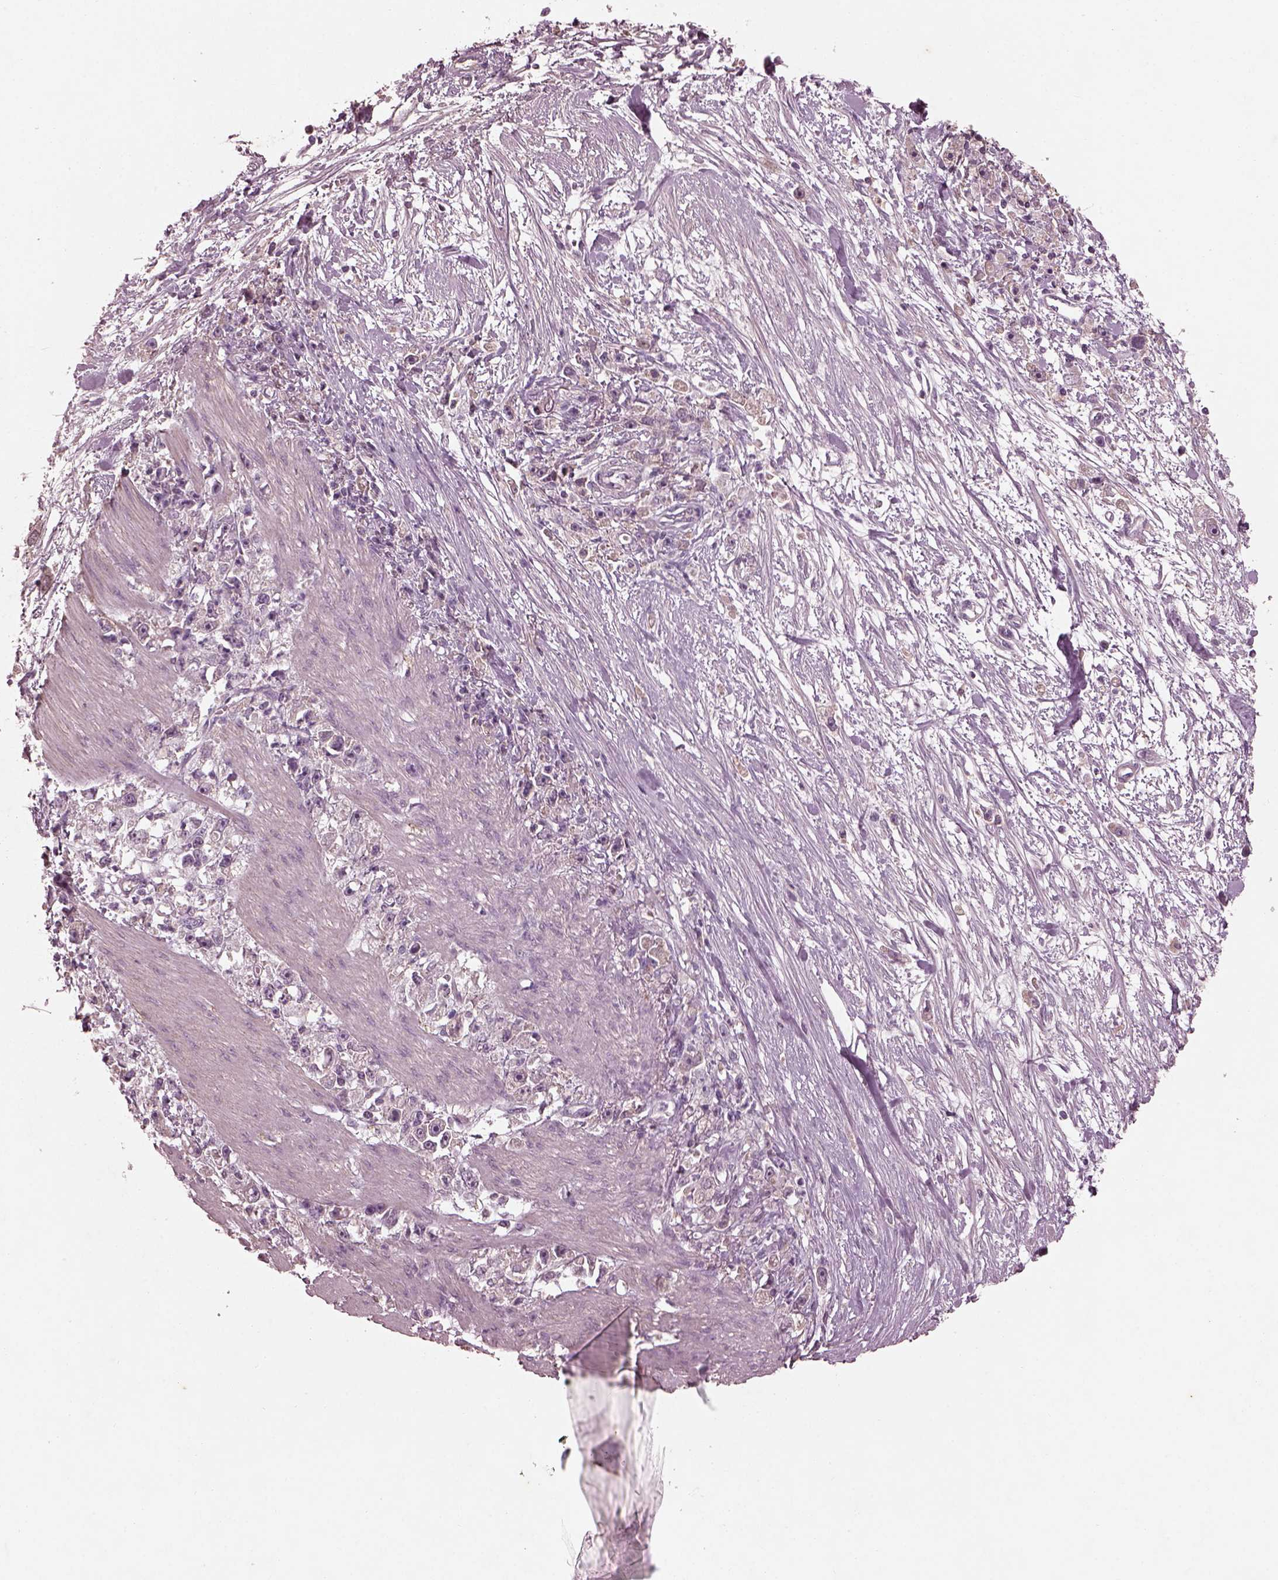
{"staining": {"intensity": "negative", "quantity": "none", "location": "none"}, "tissue": "stomach cancer", "cell_type": "Tumor cells", "image_type": "cancer", "snomed": [{"axis": "morphology", "description": "Adenocarcinoma, NOS"}, {"axis": "topography", "description": "Stomach"}], "caption": "IHC of human adenocarcinoma (stomach) exhibits no staining in tumor cells.", "gene": "FRRS1L", "patient": {"sex": "female", "age": 59}}